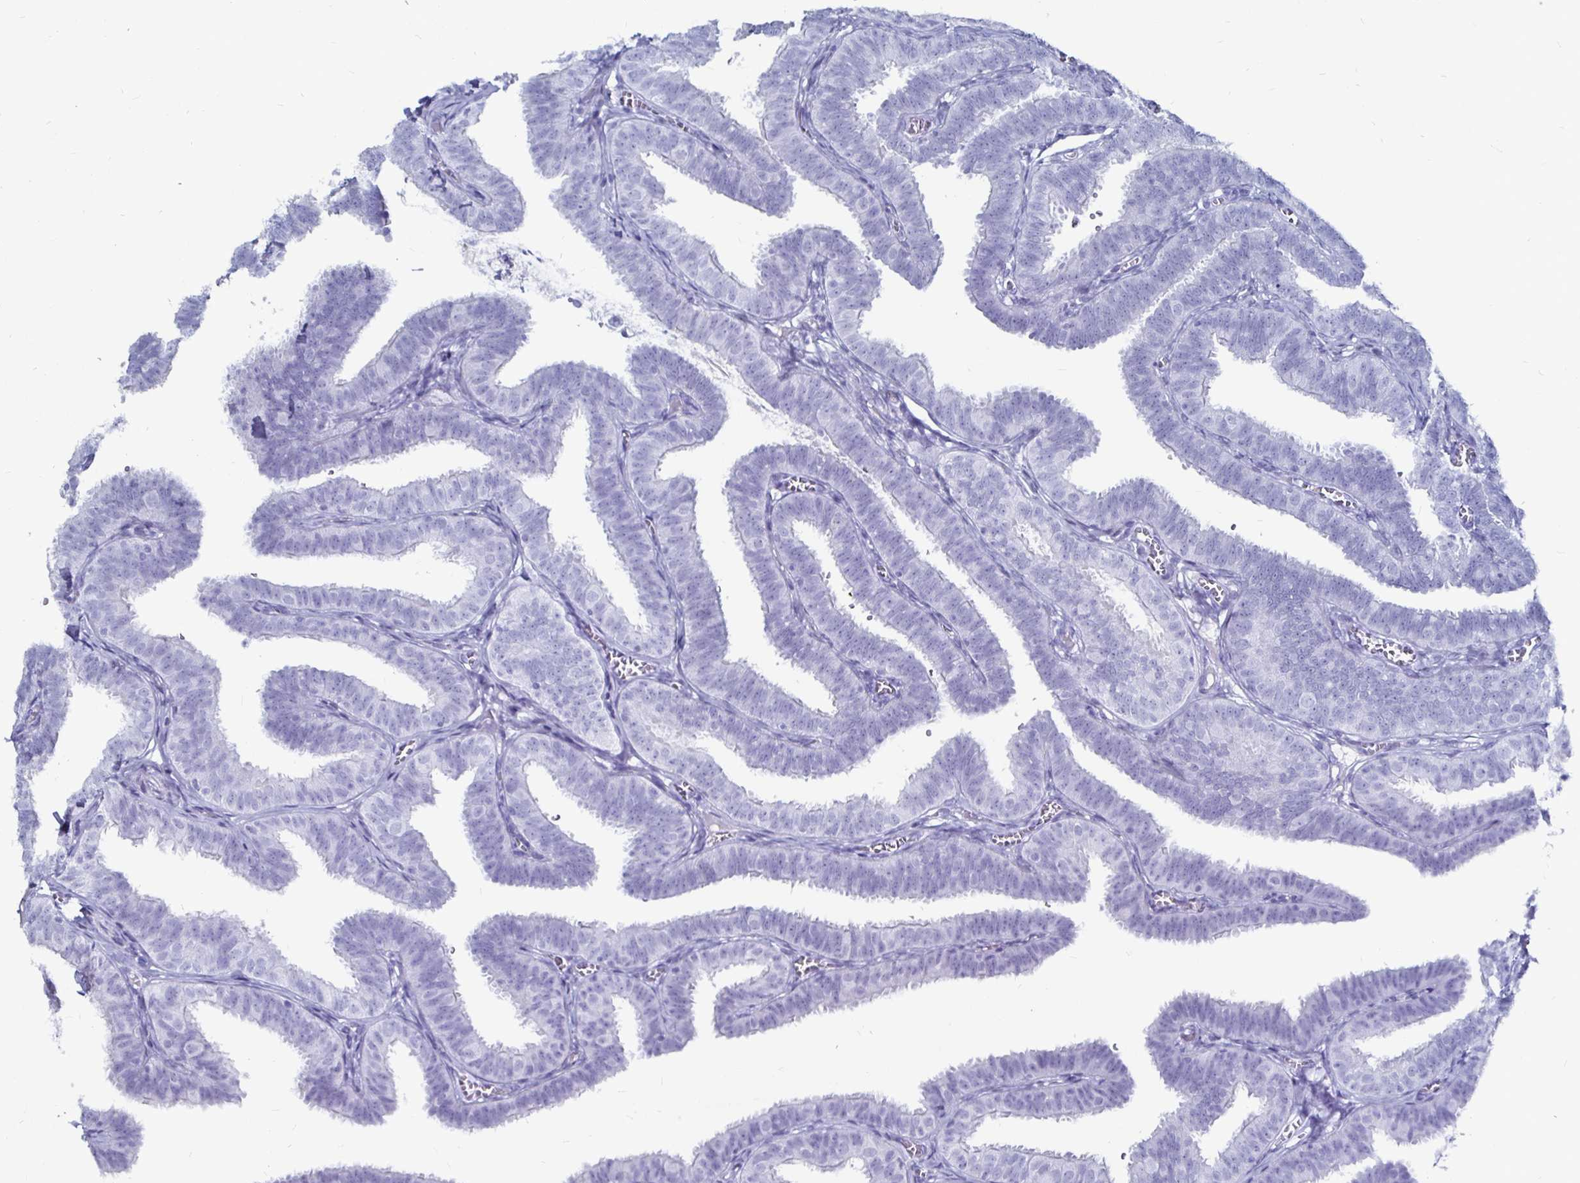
{"staining": {"intensity": "negative", "quantity": "none", "location": "none"}, "tissue": "fallopian tube", "cell_type": "Glandular cells", "image_type": "normal", "snomed": [{"axis": "morphology", "description": "Normal tissue, NOS"}, {"axis": "topography", "description": "Fallopian tube"}], "caption": "A histopathology image of fallopian tube stained for a protein shows no brown staining in glandular cells.", "gene": "LUZP4", "patient": {"sex": "female", "age": 25}}